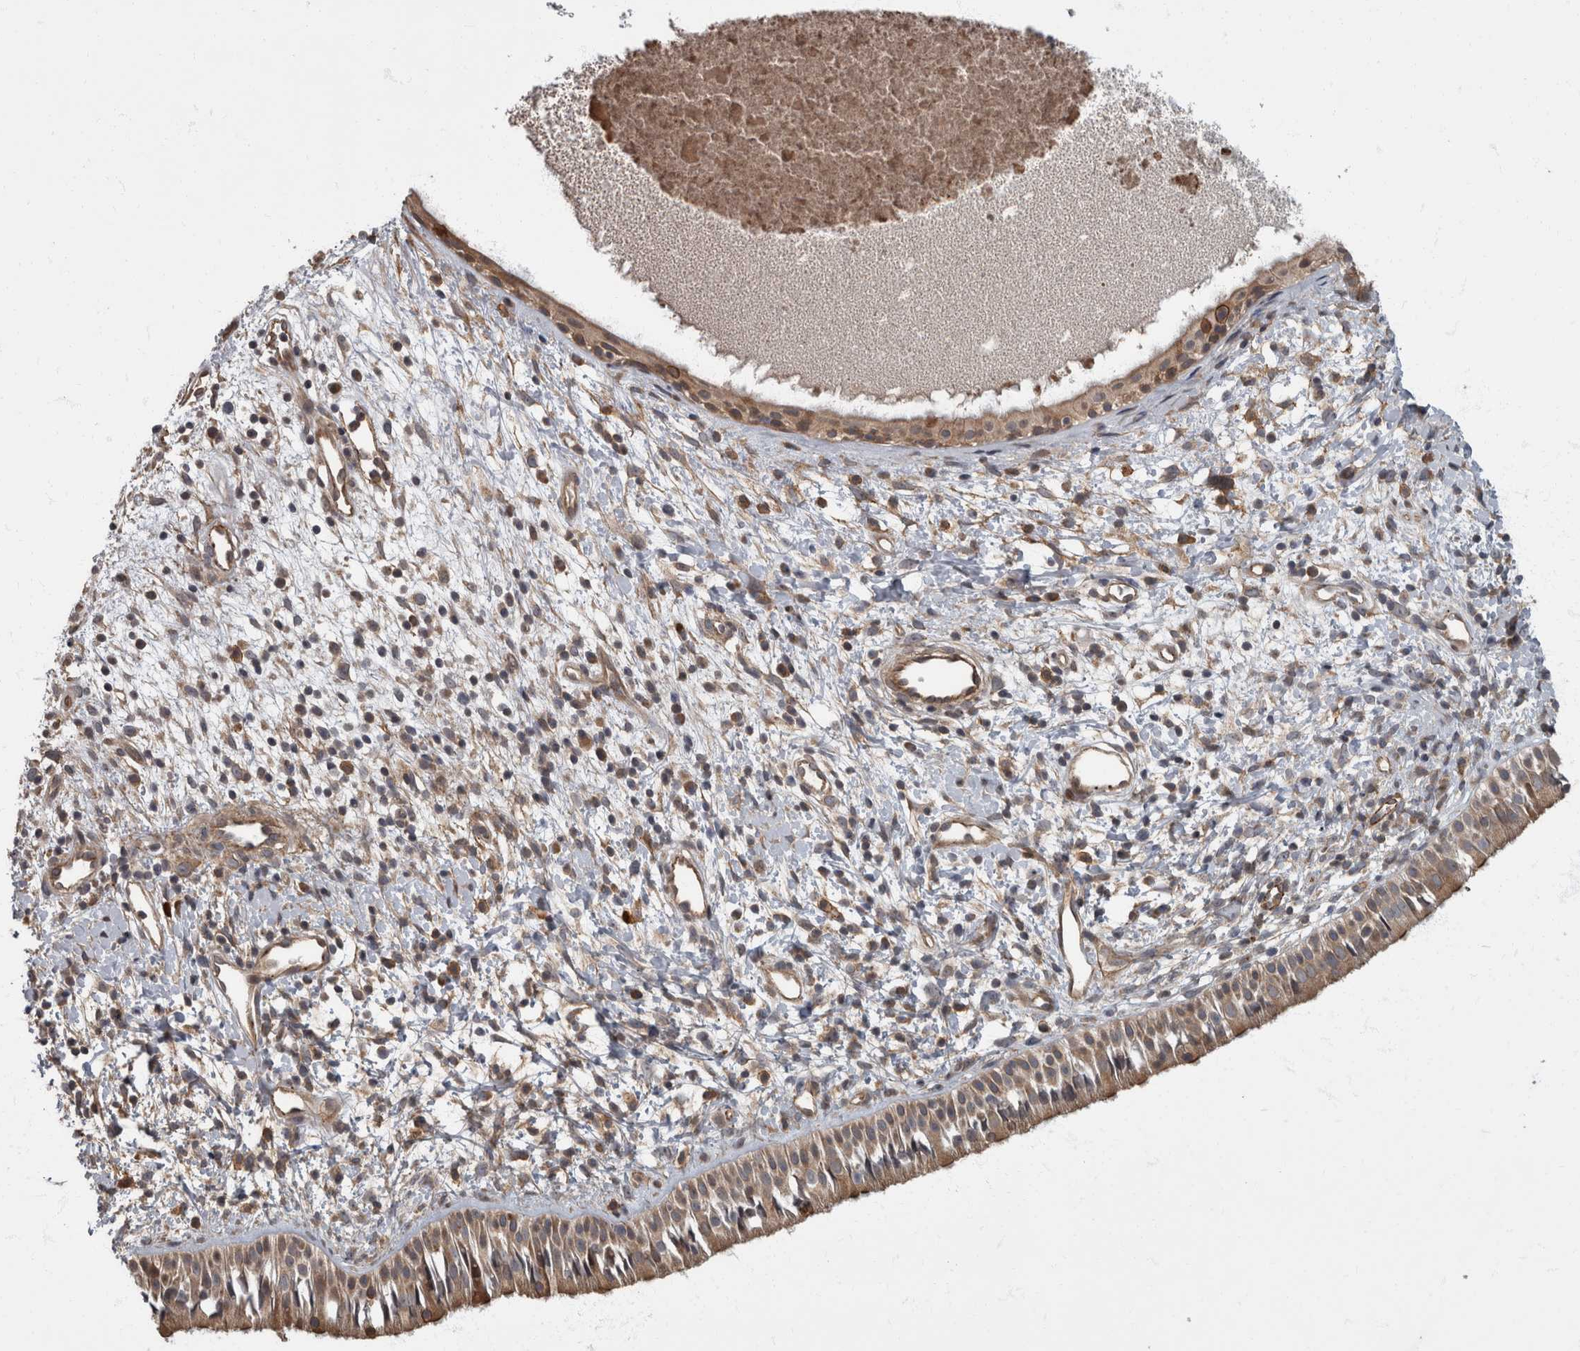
{"staining": {"intensity": "moderate", "quantity": ">75%", "location": "cytoplasmic/membranous"}, "tissue": "nasopharynx", "cell_type": "Respiratory epithelial cells", "image_type": "normal", "snomed": [{"axis": "morphology", "description": "Normal tissue, NOS"}, {"axis": "topography", "description": "Nasopharynx"}], "caption": "A micrograph of human nasopharynx stained for a protein exhibits moderate cytoplasmic/membranous brown staining in respiratory epithelial cells.", "gene": "VEGFD", "patient": {"sex": "male", "age": 22}}